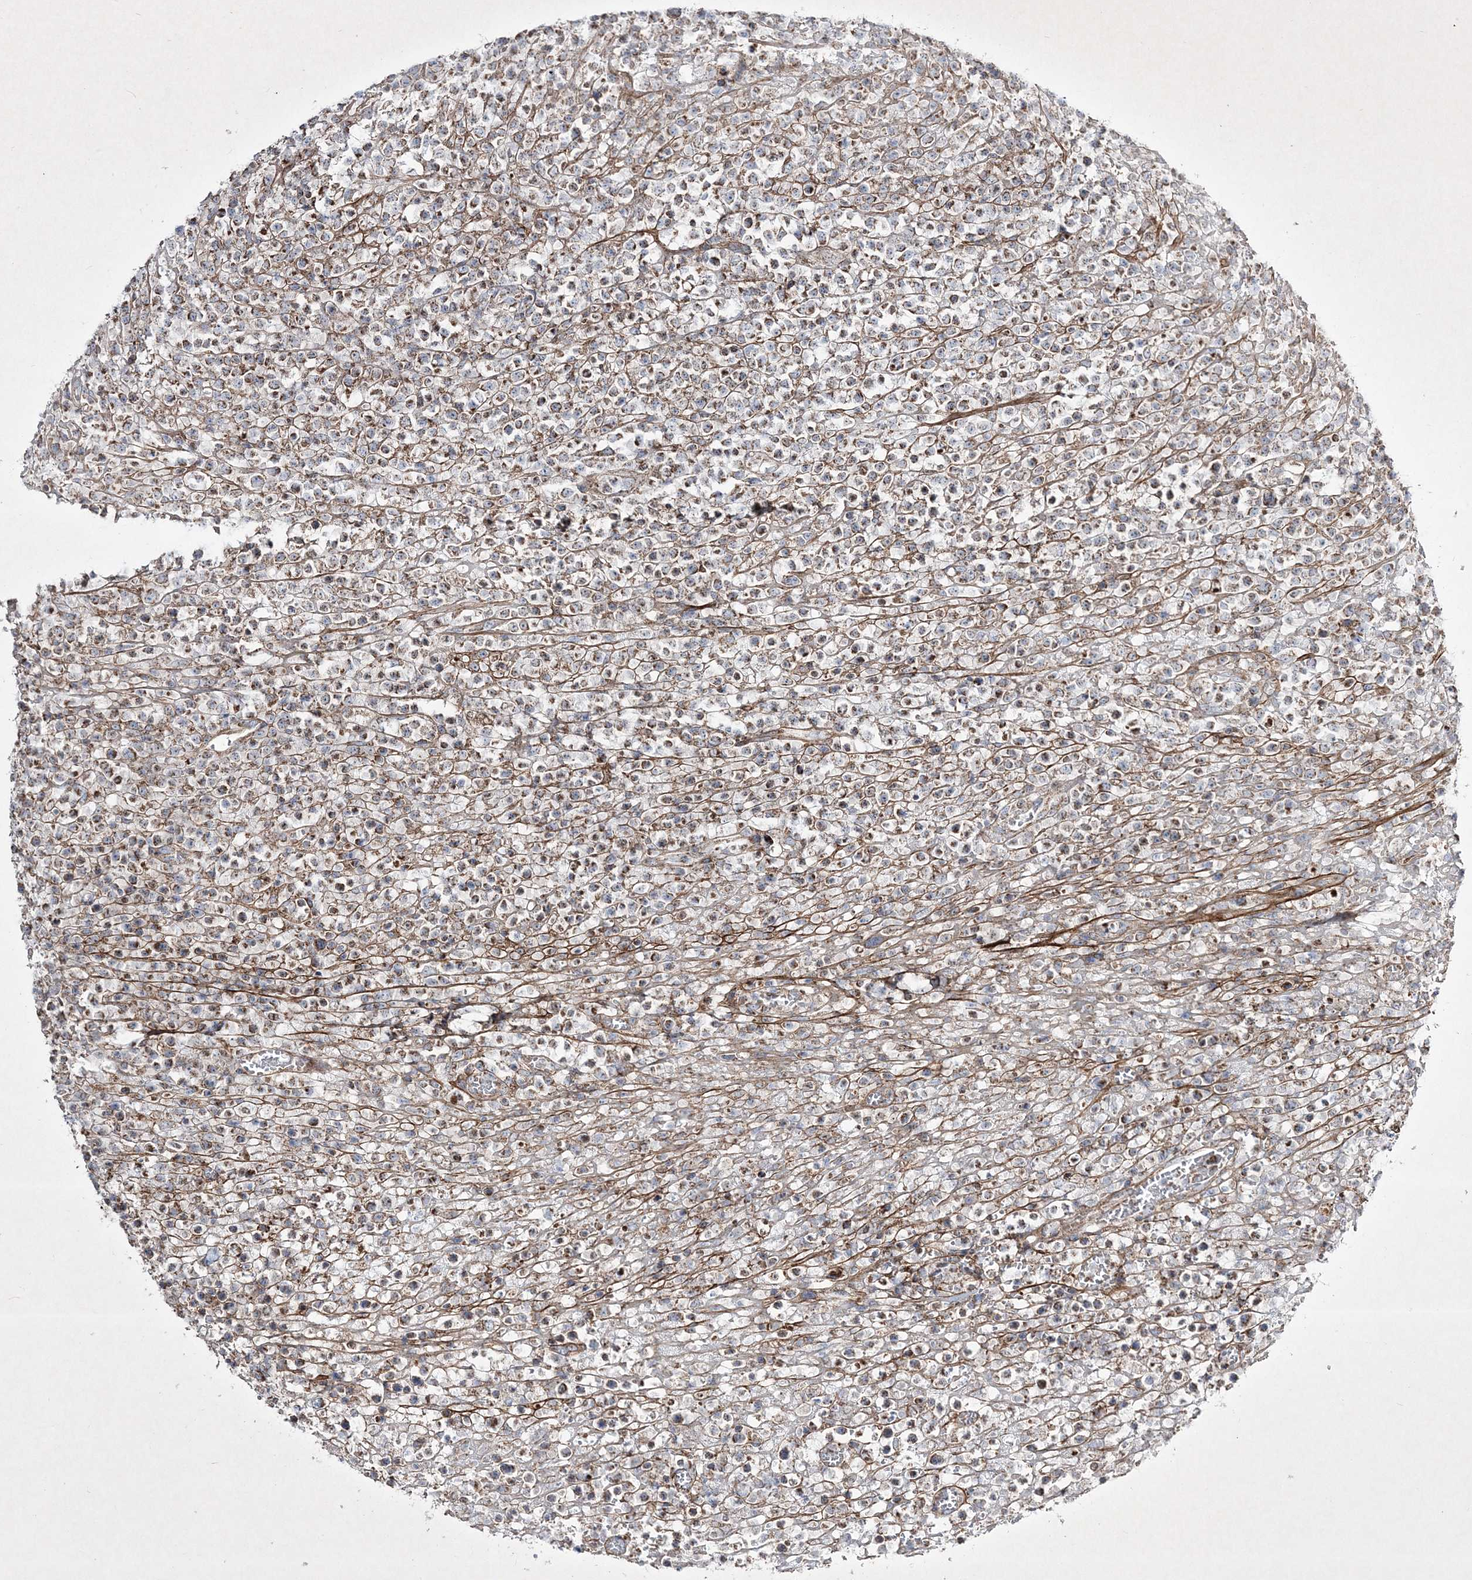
{"staining": {"intensity": "moderate", "quantity": "25%-75%", "location": "cytoplasmic/membranous"}, "tissue": "lymphoma", "cell_type": "Tumor cells", "image_type": "cancer", "snomed": [{"axis": "morphology", "description": "Malignant lymphoma, non-Hodgkin's type, High grade"}, {"axis": "topography", "description": "Colon"}], "caption": "Protein staining reveals moderate cytoplasmic/membranous expression in about 25%-75% of tumor cells in high-grade malignant lymphoma, non-Hodgkin's type. (DAB = brown stain, brightfield microscopy at high magnification).", "gene": "RICTOR", "patient": {"sex": "female", "age": 53}}